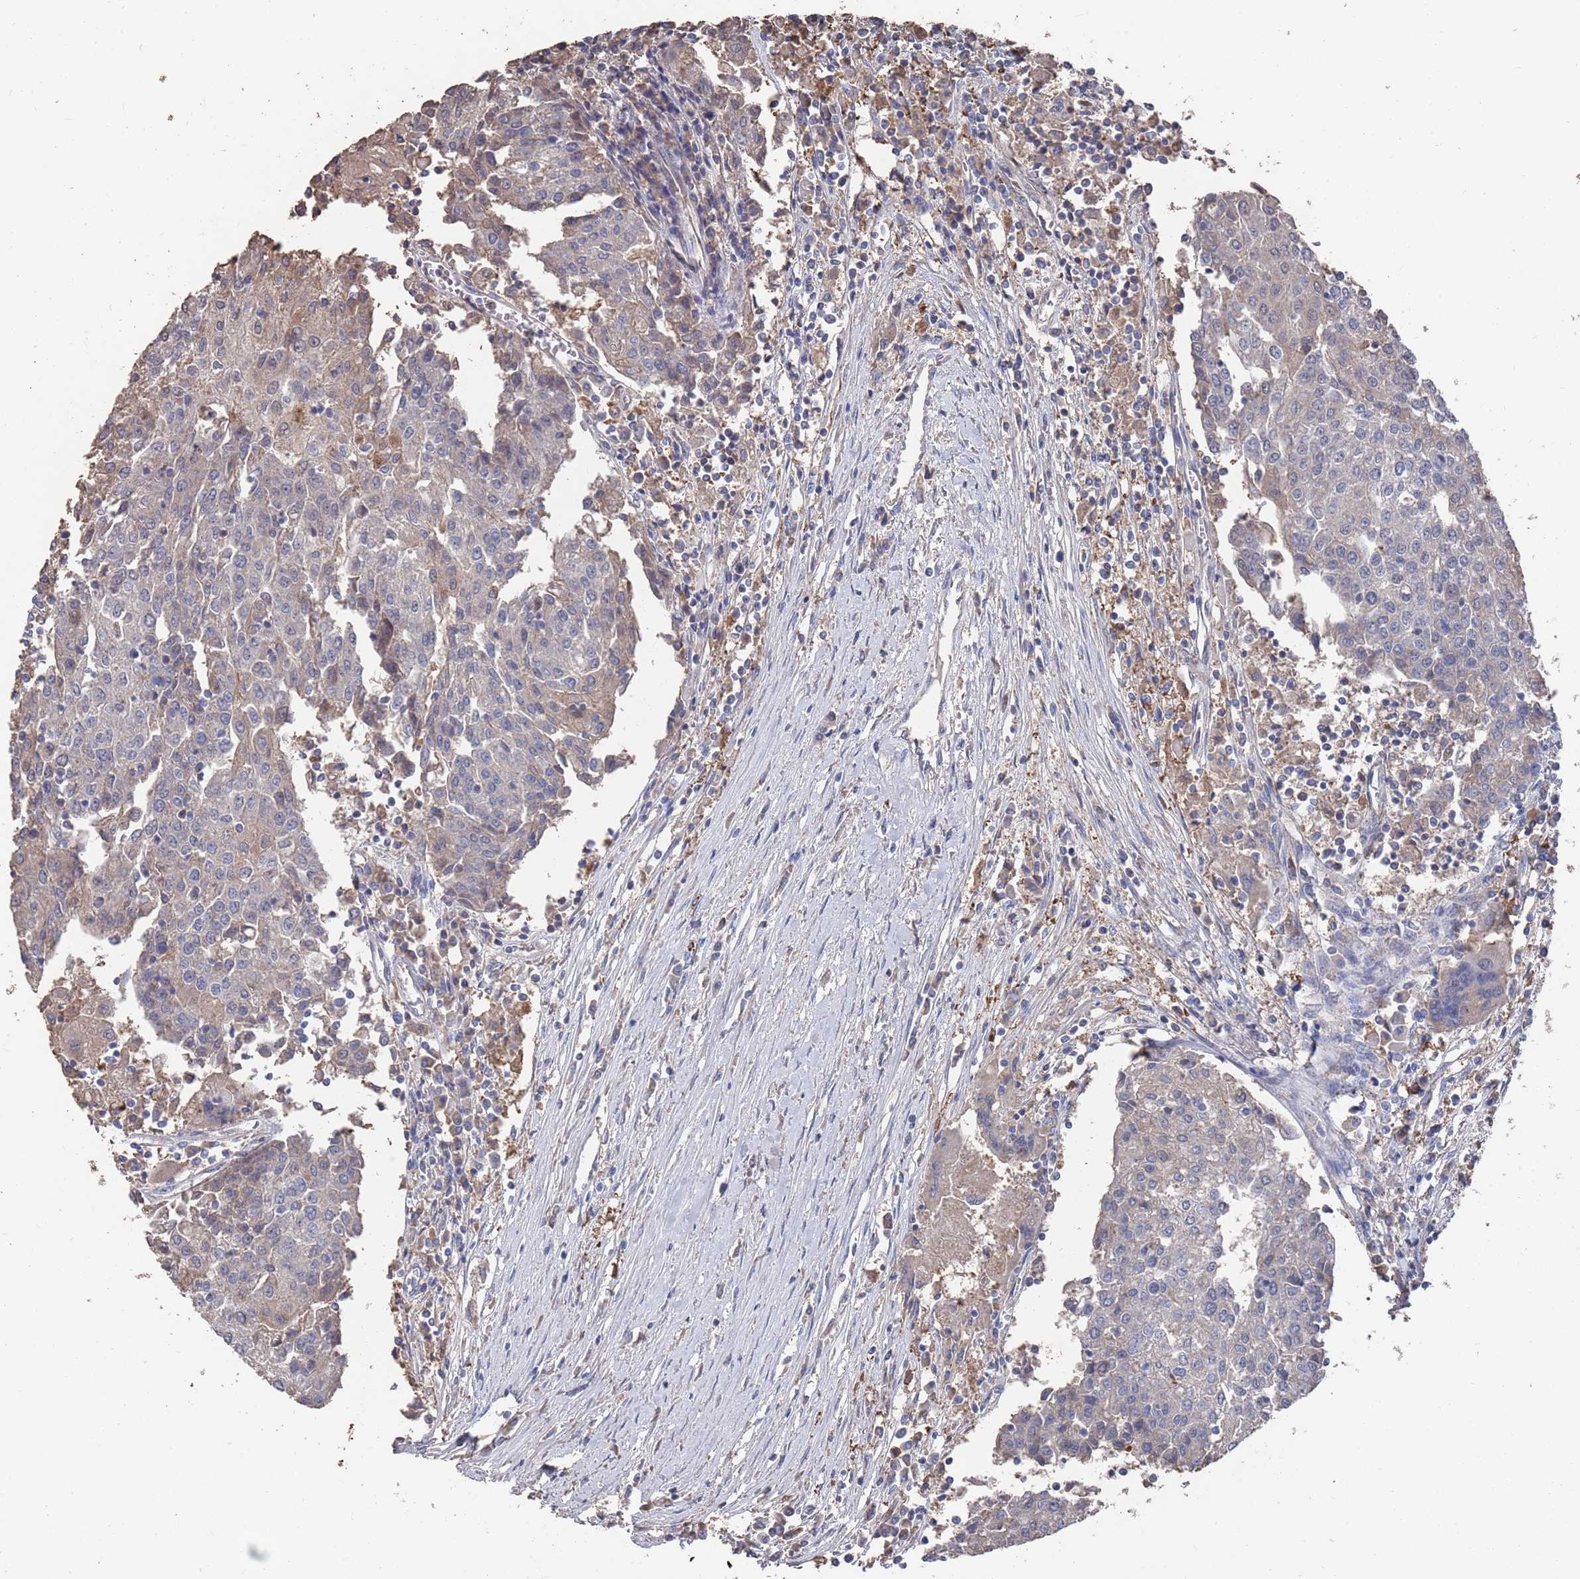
{"staining": {"intensity": "weak", "quantity": "<25%", "location": "cytoplasmic/membranous"}, "tissue": "urothelial cancer", "cell_type": "Tumor cells", "image_type": "cancer", "snomed": [{"axis": "morphology", "description": "Urothelial carcinoma, High grade"}, {"axis": "topography", "description": "Urinary bladder"}], "caption": "An image of urothelial carcinoma (high-grade) stained for a protein reveals no brown staining in tumor cells.", "gene": "BTBD18", "patient": {"sex": "female", "age": 85}}